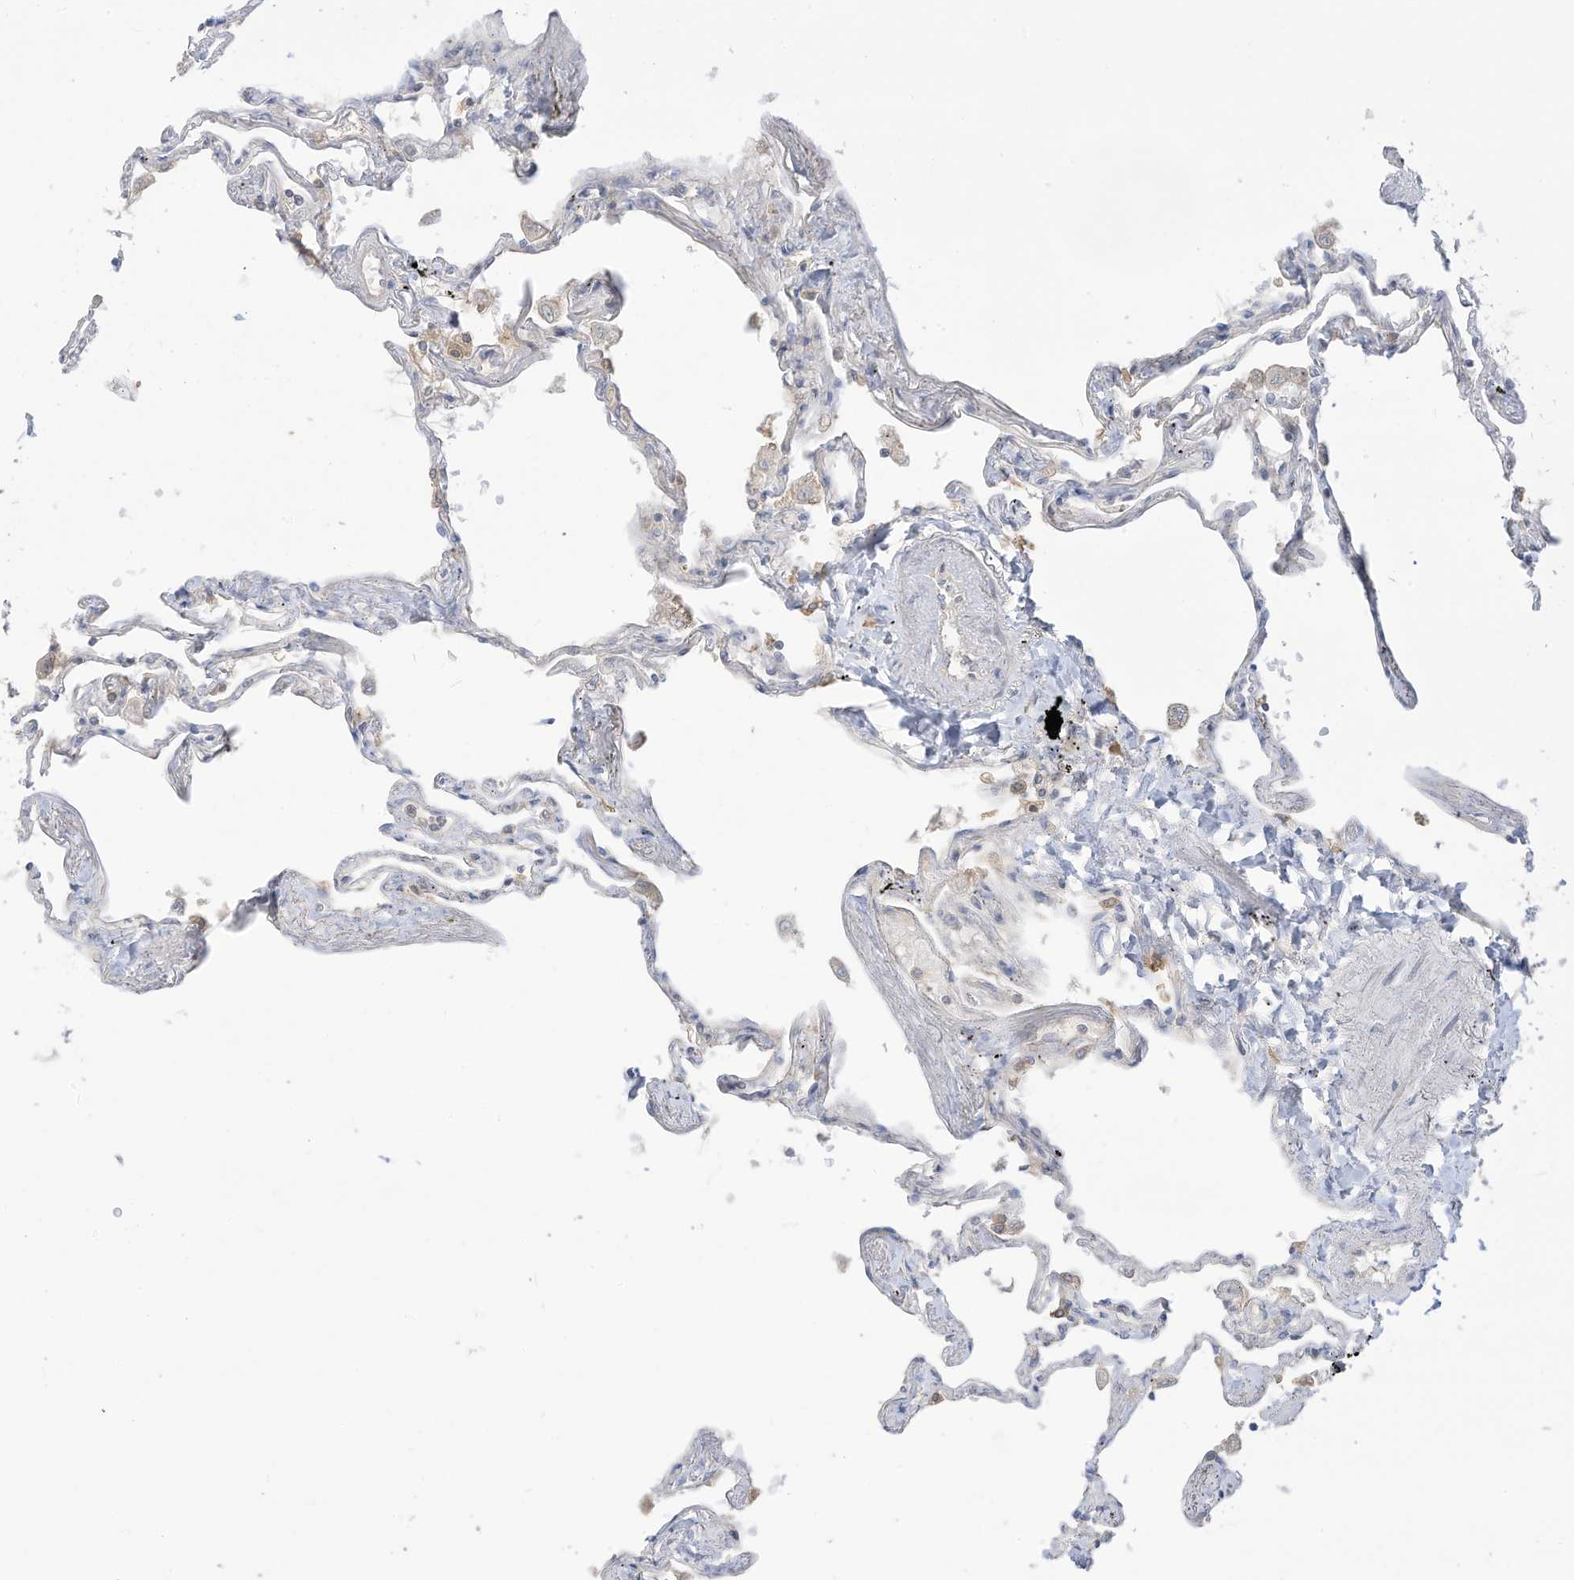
{"staining": {"intensity": "weak", "quantity": "<25%", "location": "cytoplasmic/membranous"}, "tissue": "lung", "cell_type": "Alveolar cells", "image_type": "normal", "snomed": [{"axis": "morphology", "description": "Normal tissue, NOS"}, {"axis": "topography", "description": "Lung"}], "caption": "There is no significant staining in alveolar cells of lung. (IHC, brightfield microscopy, high magnification).", "gene": "LRRN2", "patient": {"sex": "female", "age": 67}}